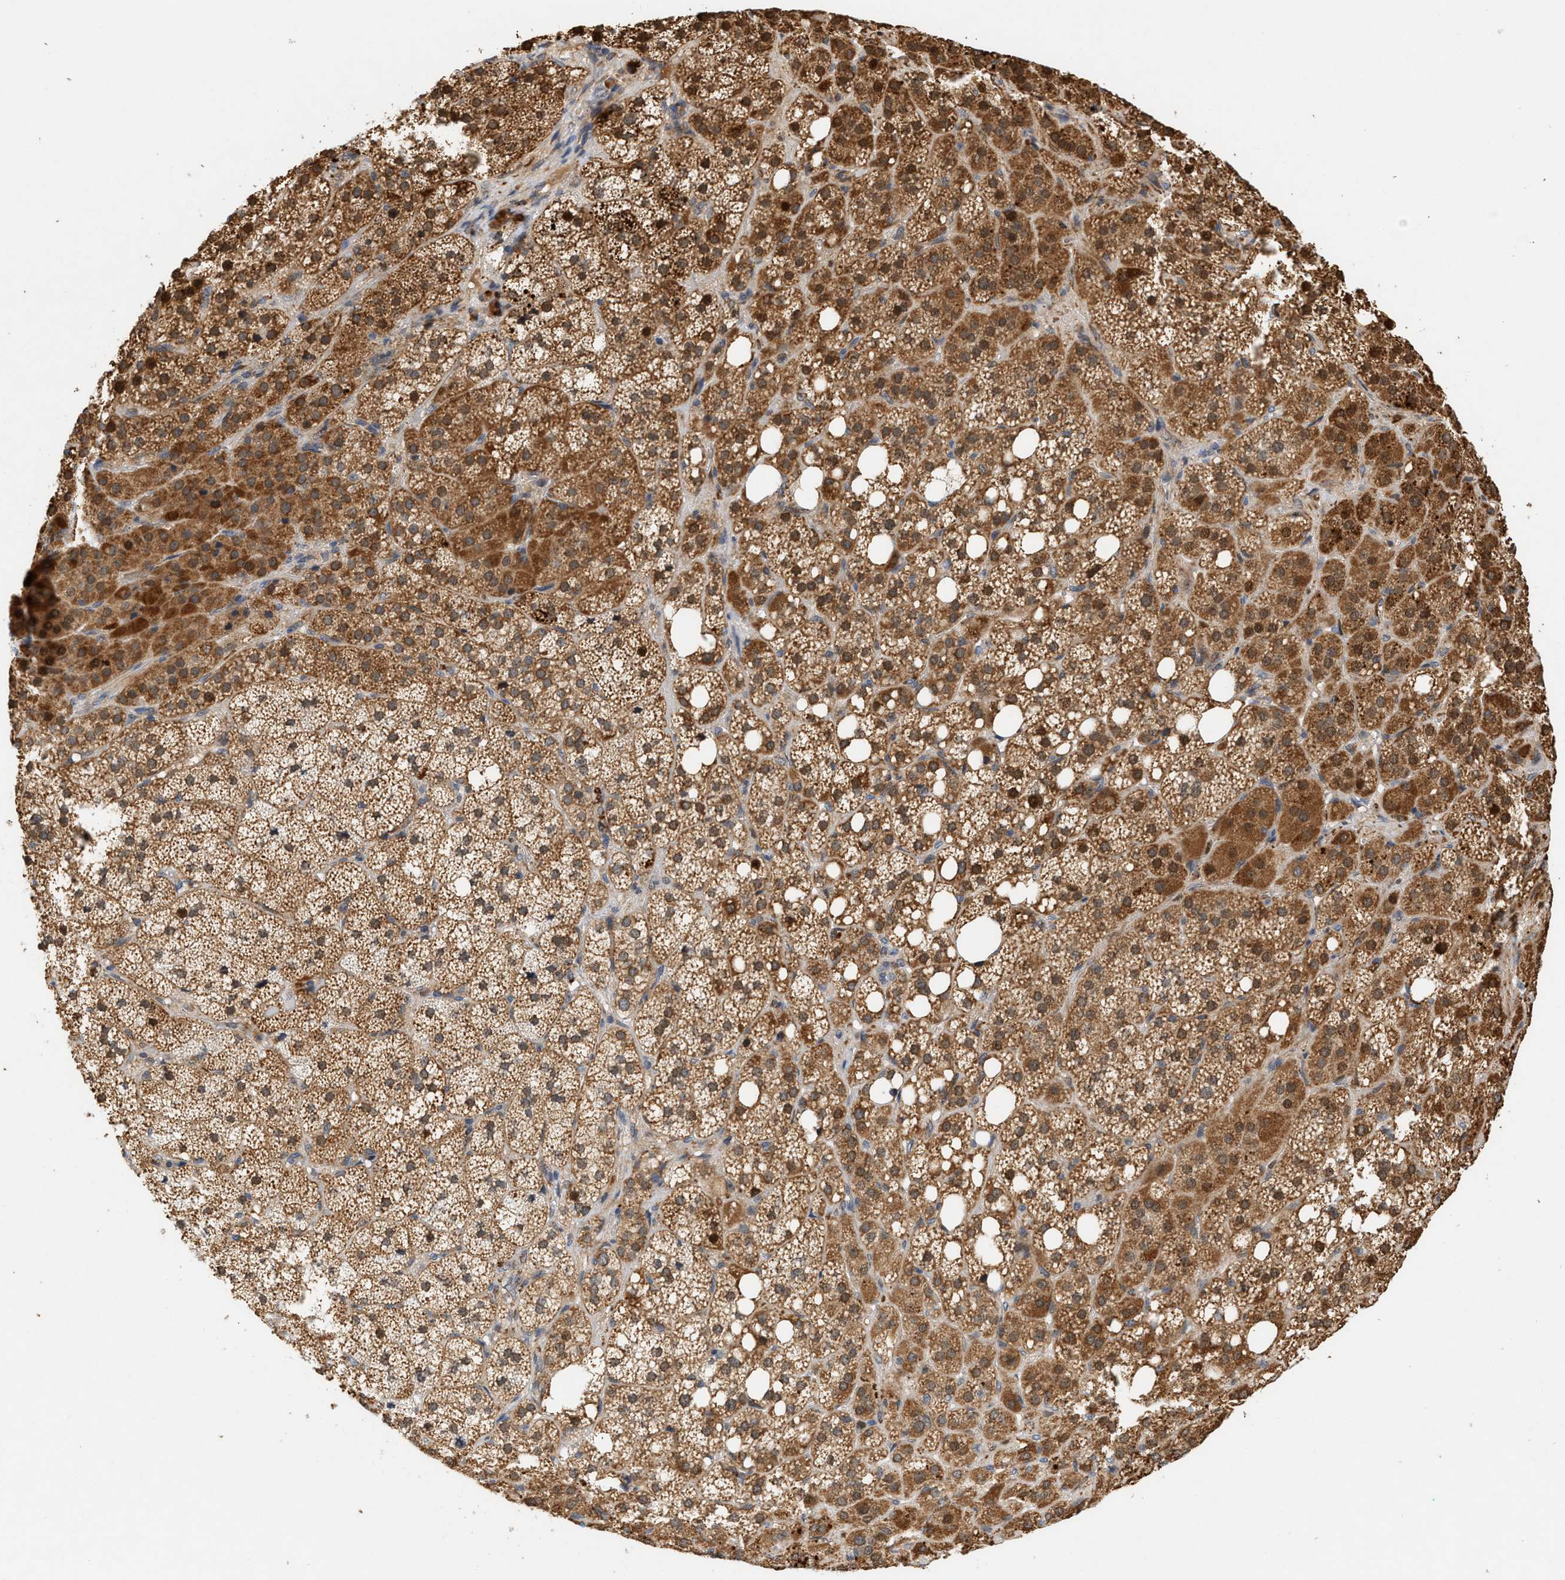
{"staining": {"intensity": "strong", "quantity": ">75%", "location": "cytoplasmic/membranous"}, "tissue": "adrenal gland", "cell_type": "Glandular cells", "image_type": "normal", "snomed": [{"axis": "morphology", "description": "Normal tissue, NOS"}, {"axis": "topography", "description": "Adrenal gland"}], "caption": "The histopathology image reveals immunohistochemical staining of benign adrenal gland. There is strong cytoplasmic/membranous positivity is present in approximately >75% of glandular cells.", "gene": "MCU", "patient": {"sex": "female", "age": 59}}